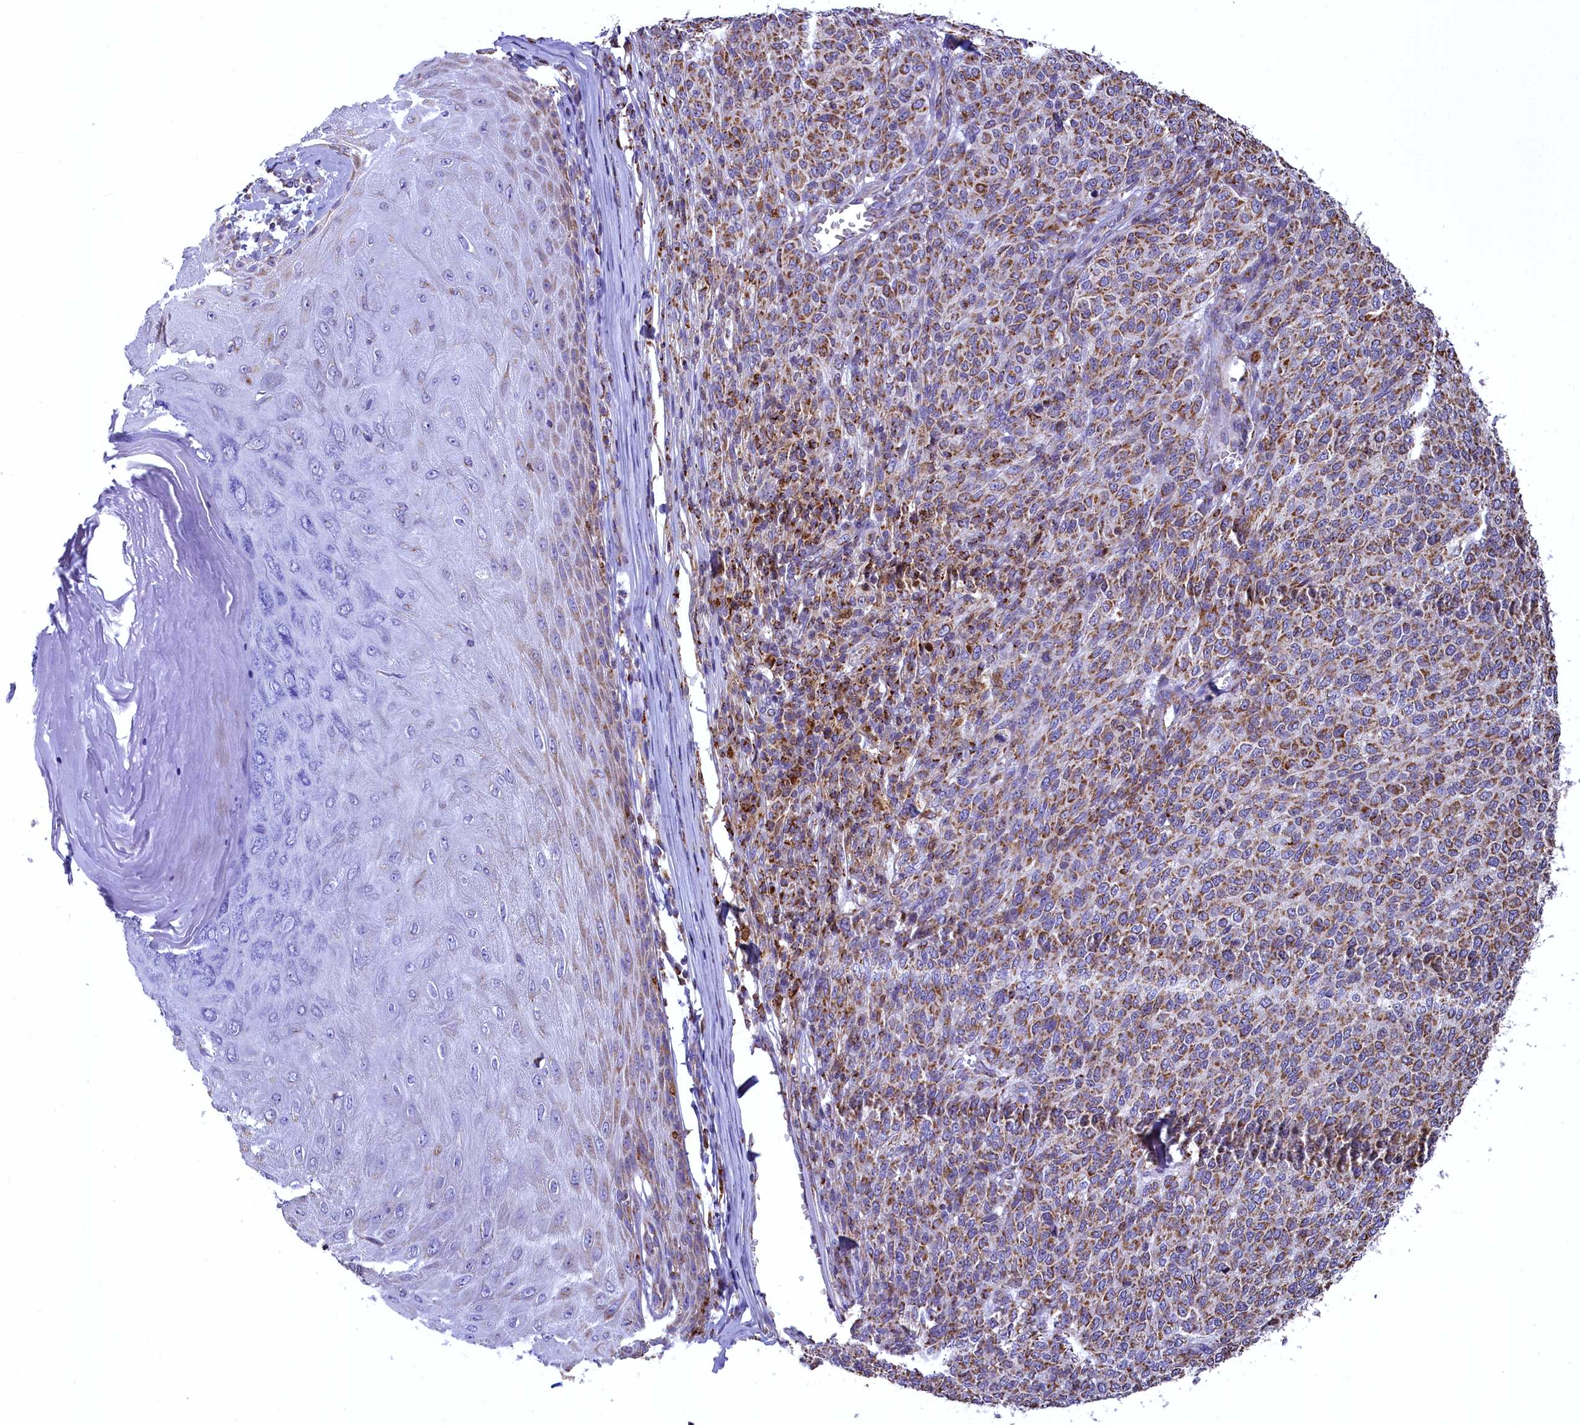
{"staining": {"intensity": "moderate", "quantity": ">75%", "location": "cytoplasmic/membranous"}, "tissue": "melanoma", "cell_type": "Tumor cells", "image_type": "cancer", "snomed": [{"axis": "morphology", "description": "Malignant melanoma, NOS"}, {"axis": "topography", "description": "Skin"}], "caption": "Malignant melanoma was stained to show a protein in brown. There is medium levels of moderate cytoplasmic/membranous positivity in approximately >75% of tumor cells.", "gene": "COX17", "patient": {"sex": "male", "age": 49}}